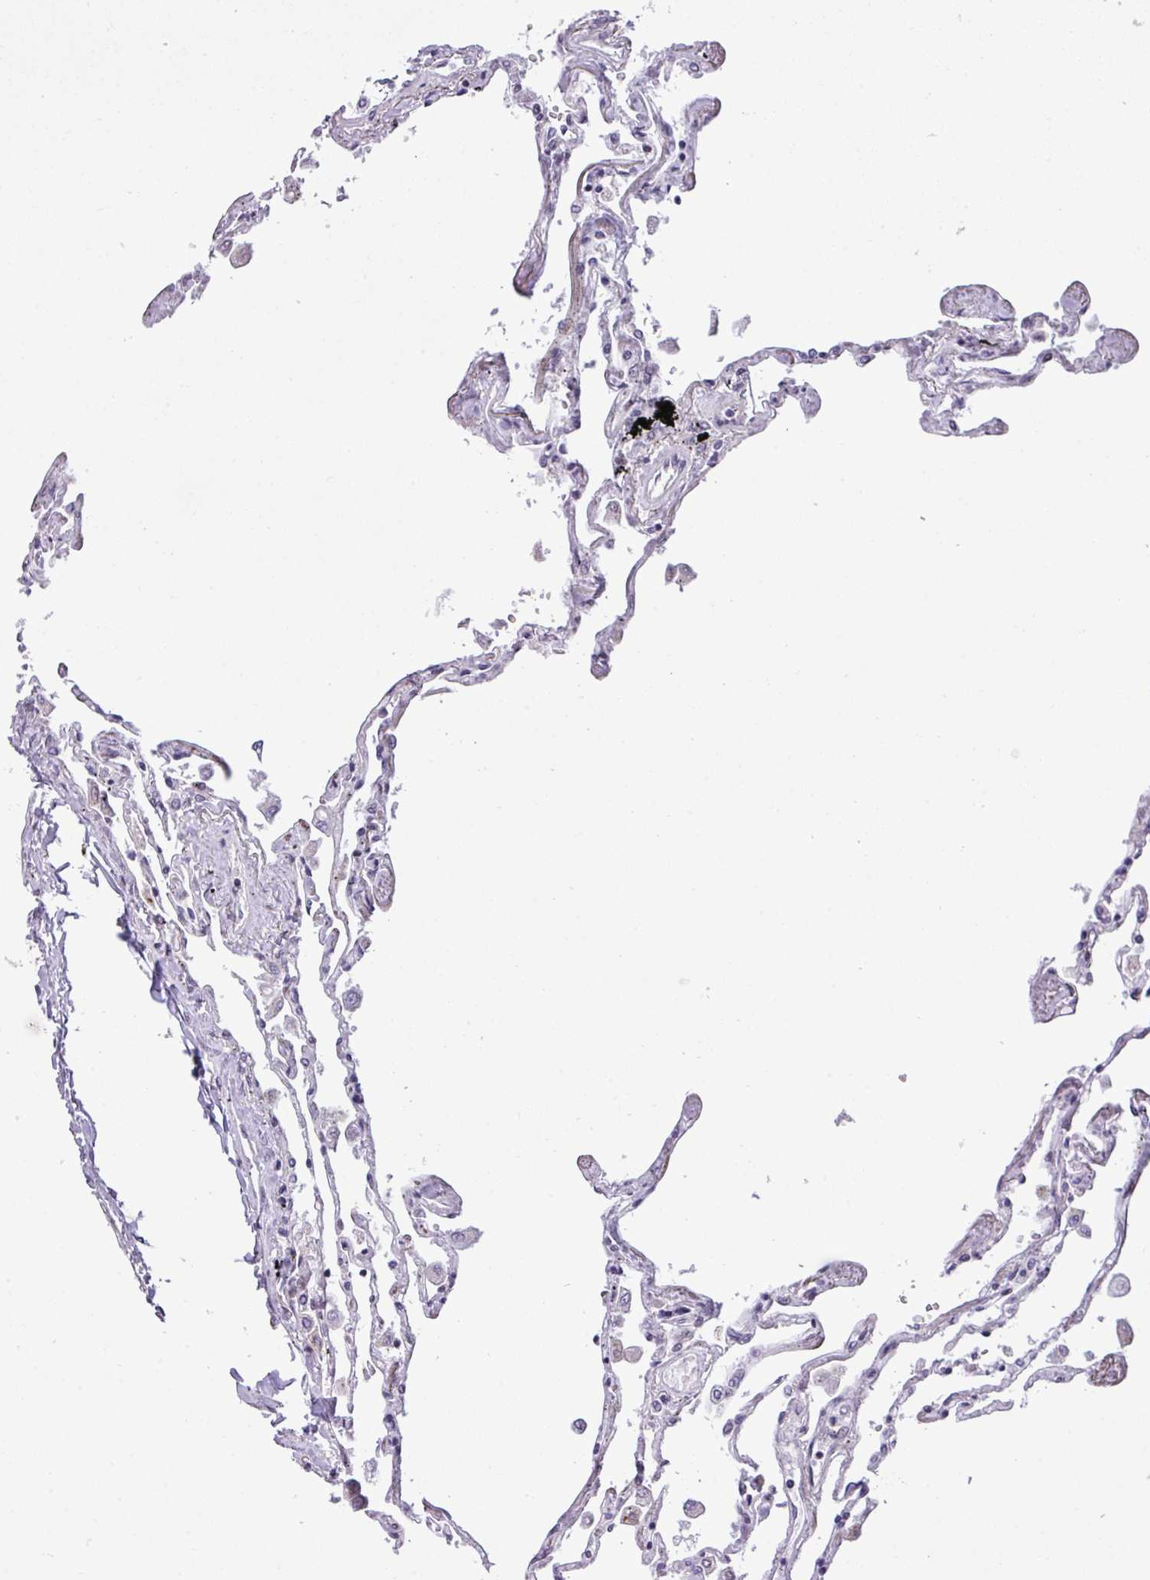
{"staining": {"intensity": "negative", "quantity": "none", "location": "none"}, "tissue": "lung", "cell_type": "Alveolar cells", "image_type": "normal", "snomed": [{"axis": "morphology", "description": "Normal tissue, NOS"}, {"axis": "topography", "description": "Lung"}], "caption": "The image reveals no significant staining in alveolar cells of lung. (Stains: DAB (3,3'-diaminobenzidine) IHC with hematoxylin counter stain, Microscopy: brightfield microscopy at high magnification).", "gene": "ZNF354A", "patient": {"sex": "female", "age": 67}}